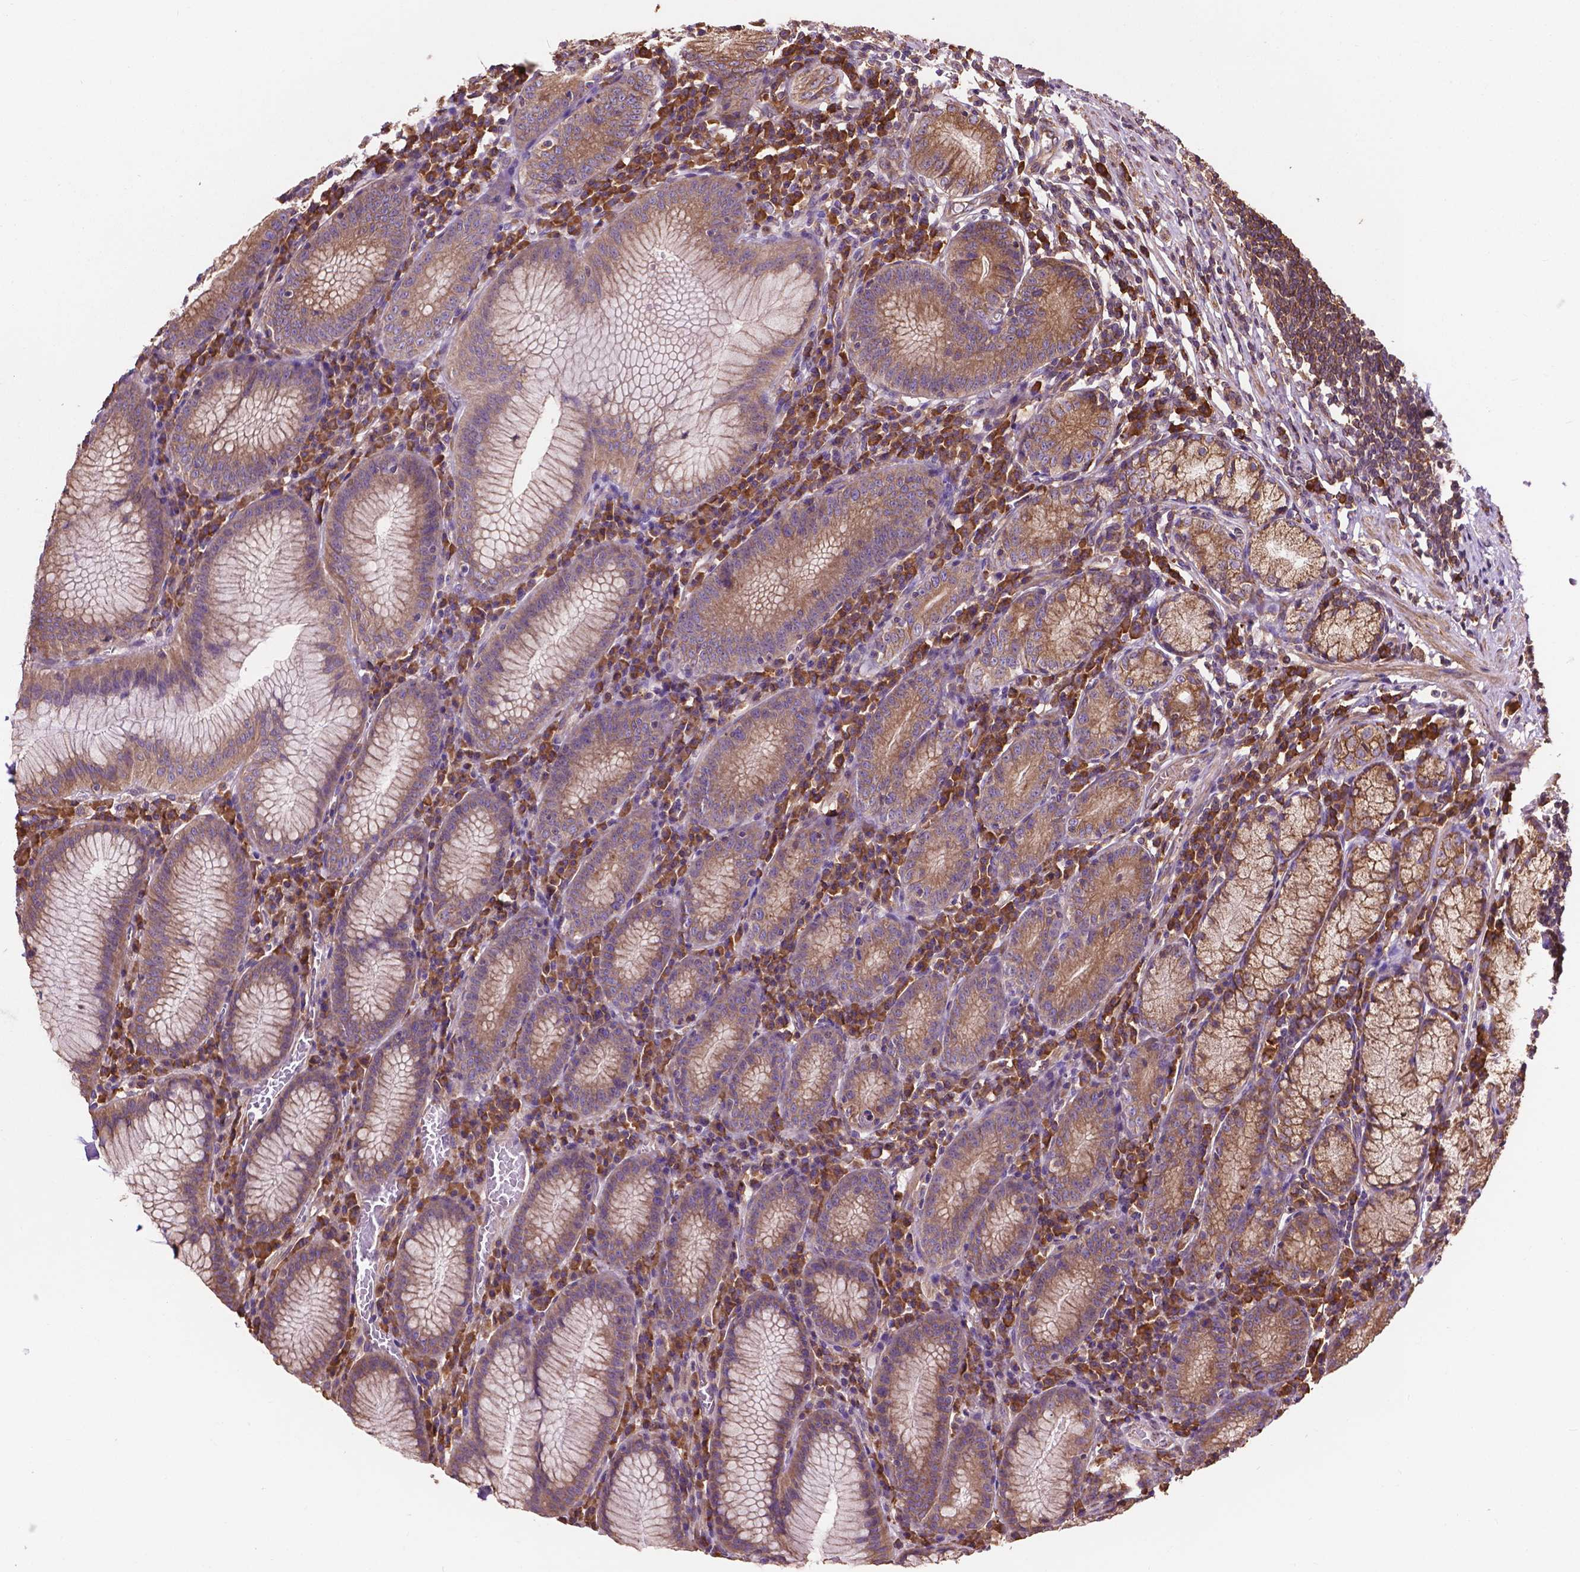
{"staining": {"intensity": "moderate", "quantity": ">75%", "location": "cytoplasmic/membranous"}, "tissue": "stomach", "cell_type": "Glandular cells", "image_type": "normal", "snomed": [{"axis": "morphology", "description": "Normal tissue, NOS"}, {"axis": "topography", "description": "Stomach"}], "caption": "Moderate cytoplasmic/membranous staining for a protein is seen in about >75% of glandular cells of unremarkable stomach using immunohistochemistry (IHC).", "gene": "CCDC71L", "patient": {"sex": "male", "age": 55}}